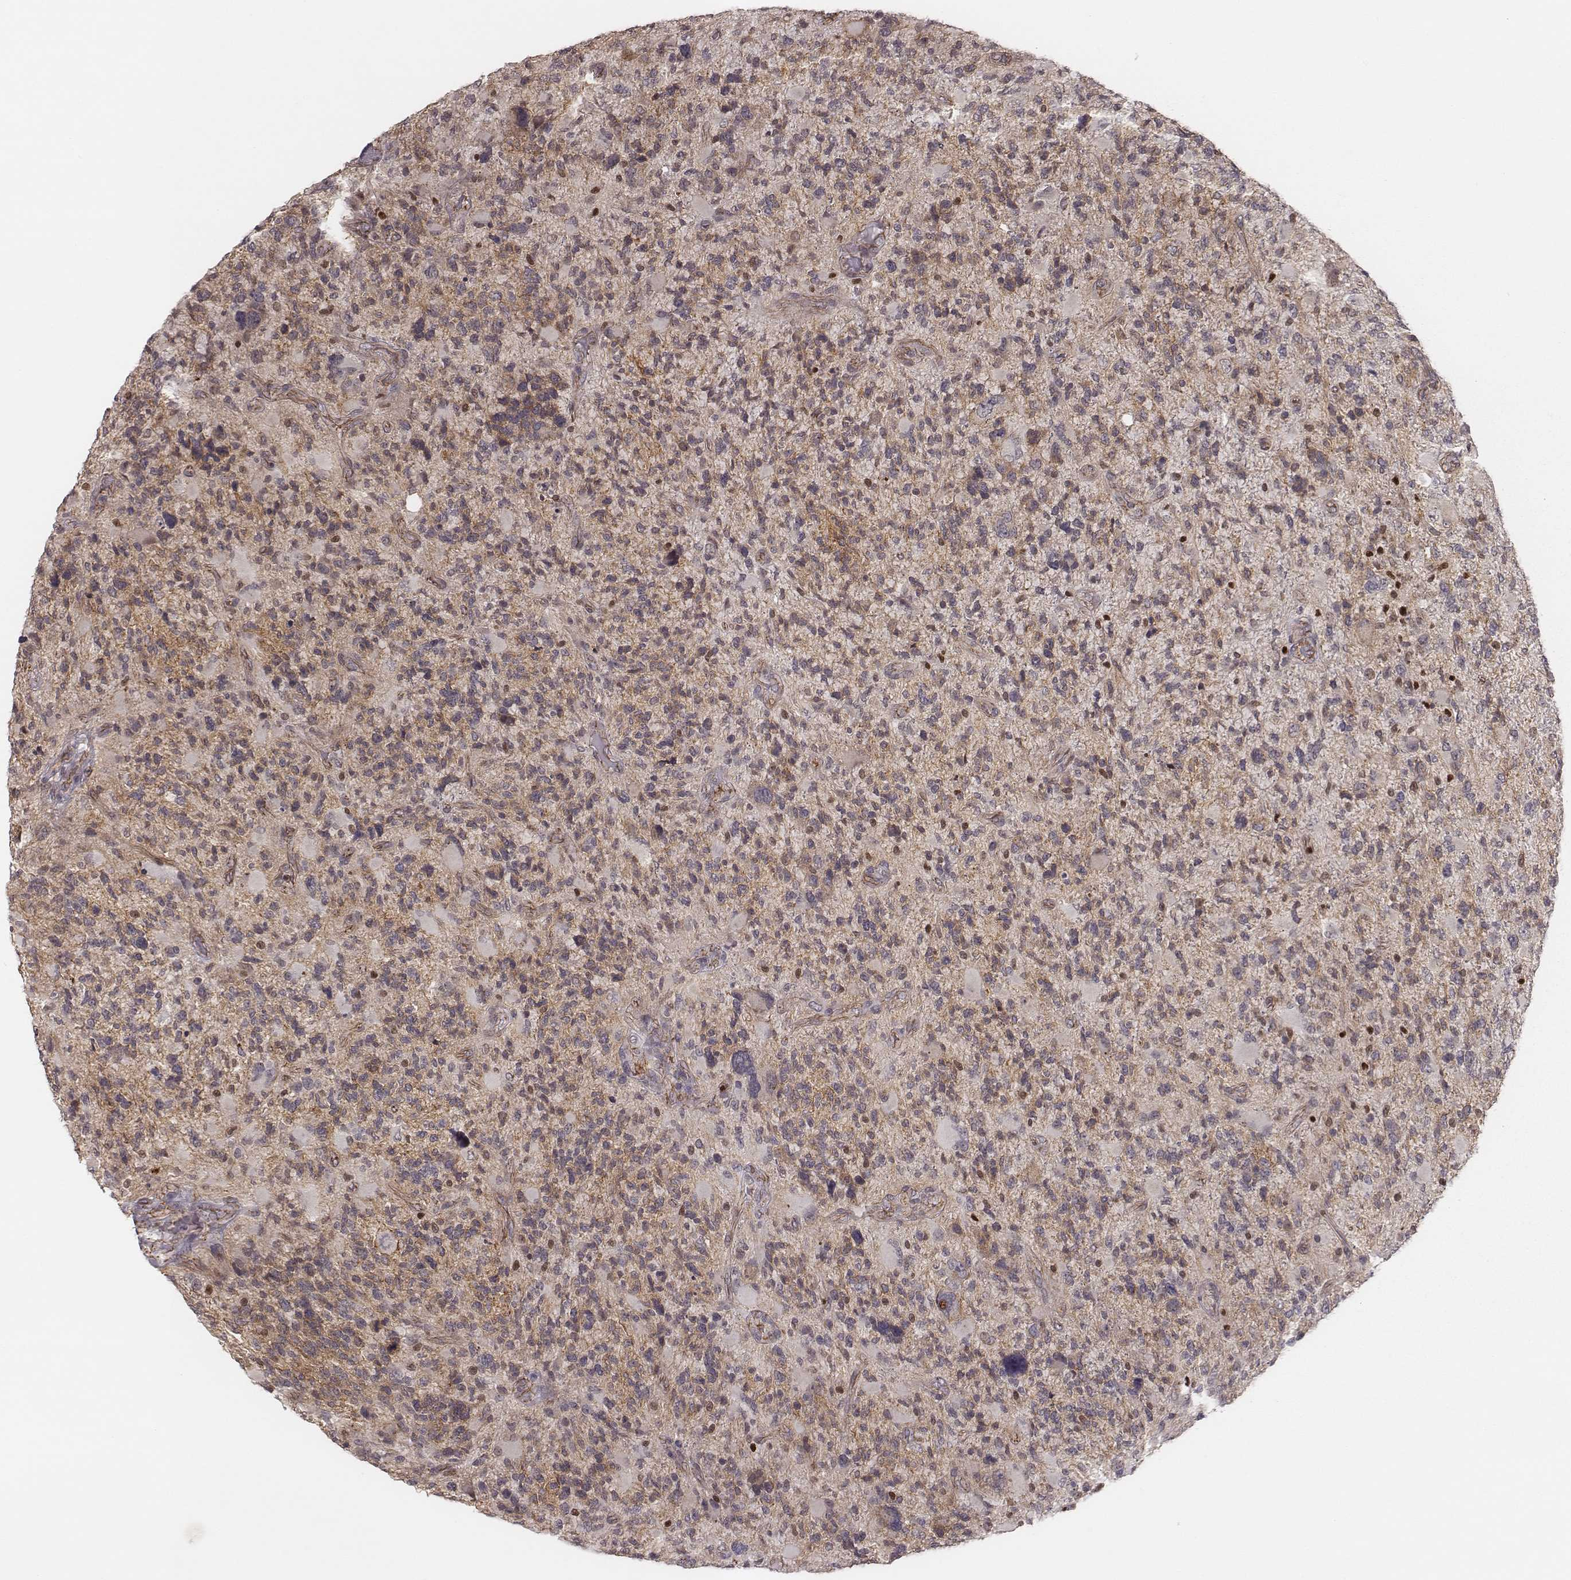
{"staining": {"intensity": "negative", "quantity": "none", "location": "none"}, "tissue": "glioma", "cell_type": "Tumor cells", "image_type": "cancer", "snomed": [{"axis": "morphology", "description": "Glioma, malignant, High grade"}, {"axis": "topography", "description": "Brain"}], "caption": "The immunohistochemistry (IHC) photomicrograph has no significant positivity in tumor cells of glioma tissue.", "gene": "WDR59", "patient": {"sex": "female", "age": 71}}